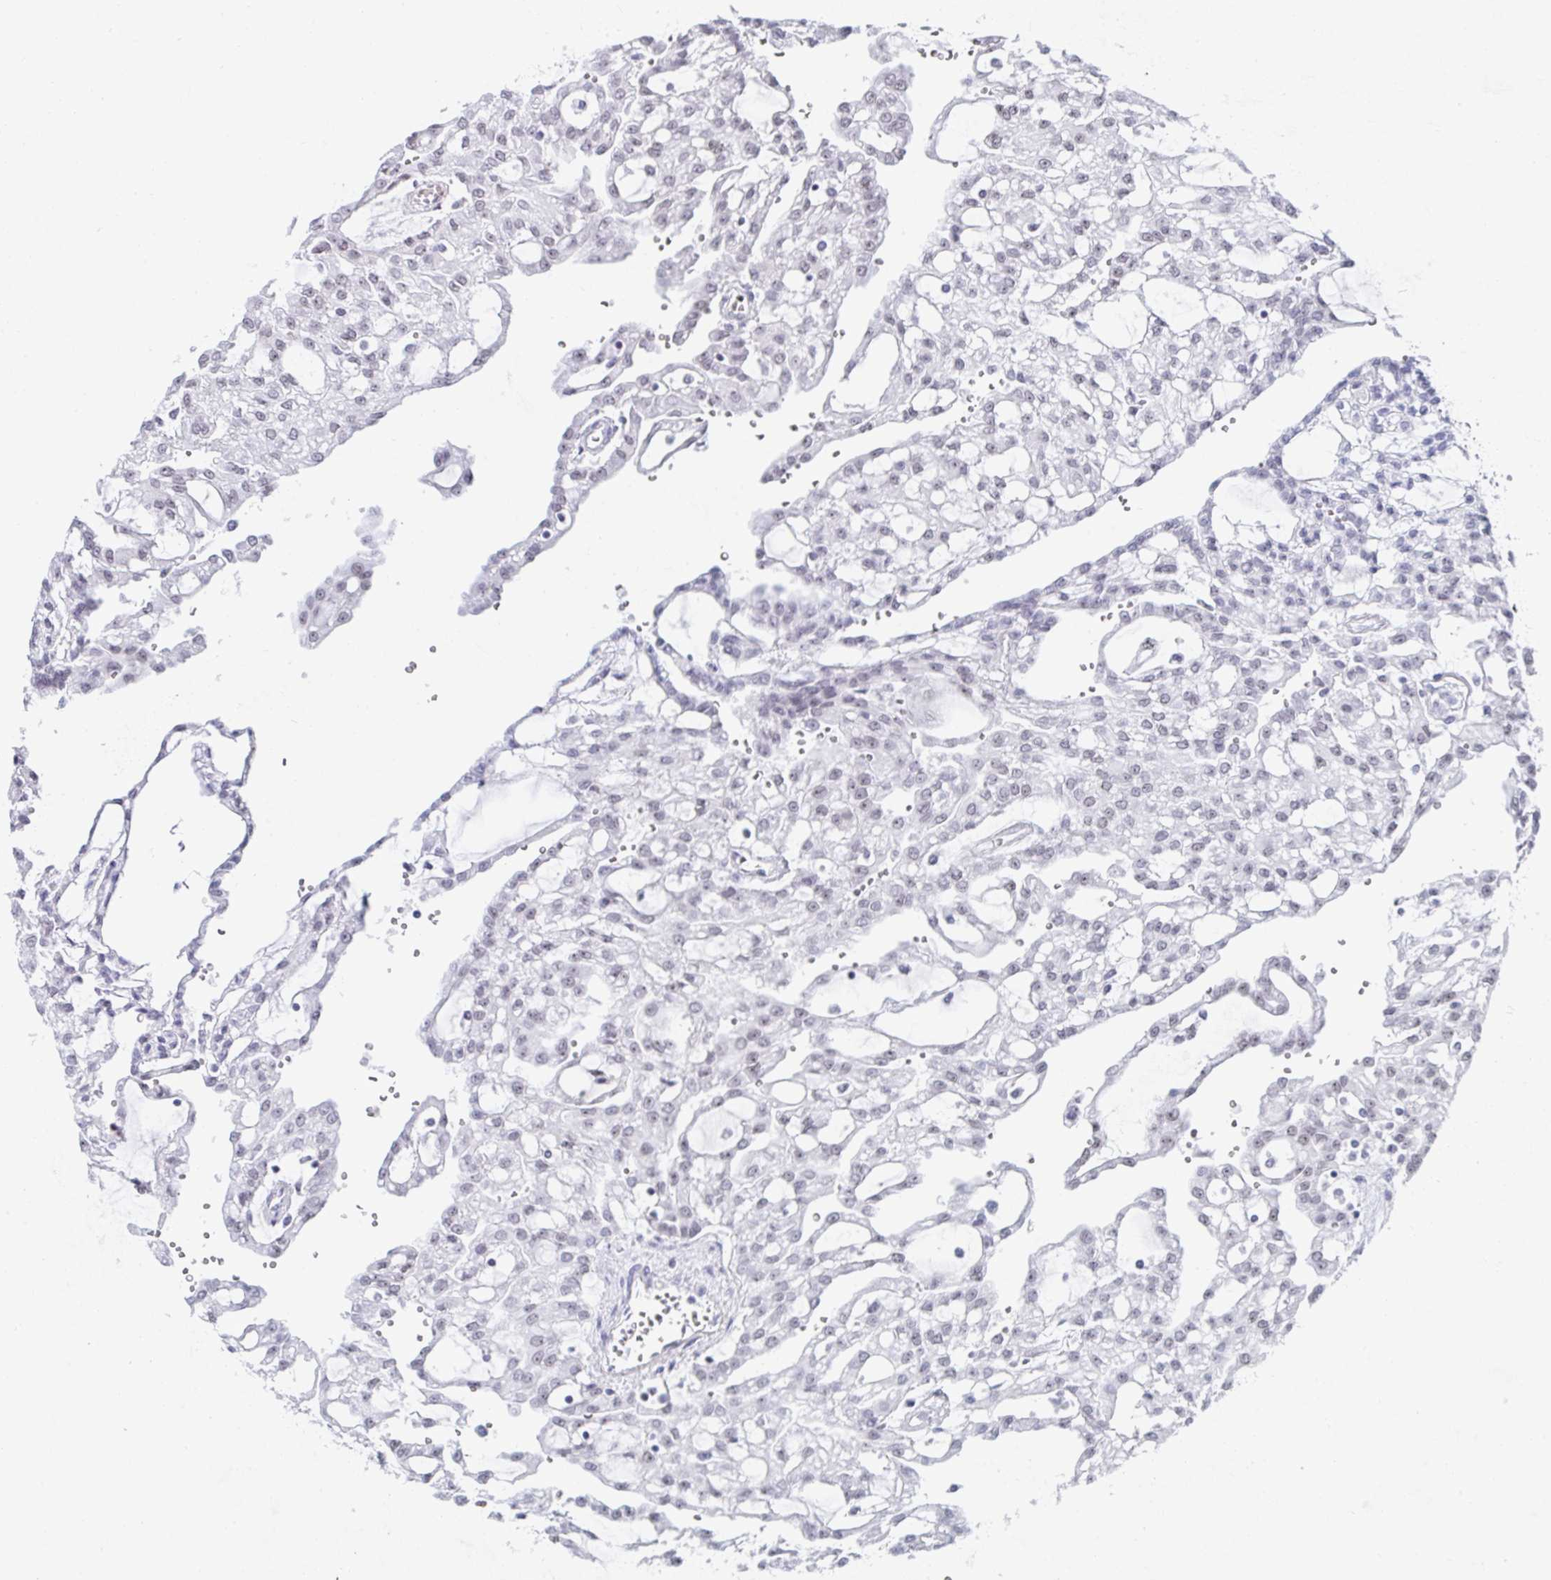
{"staining": {"intensity": "weak", "quantity": "<25%", "location": "nuclear"}, "tissue": "renal cancer", "cell_type": "Tumor cells", "image_type": "cancer", "snomed": [{"axis": "morphology", "description": "Adenocarcinoma, NOS"}, {"axis": "topography", "description": "Kidney"}], "caption": "Protein analysis of adenocarcinoma (renal) shows no significant staining in tumor cells. (IHC, brightfield microscopy, high magnification).", "gene": "NOP10", "patient": {"sex": "male", "age": 63}}